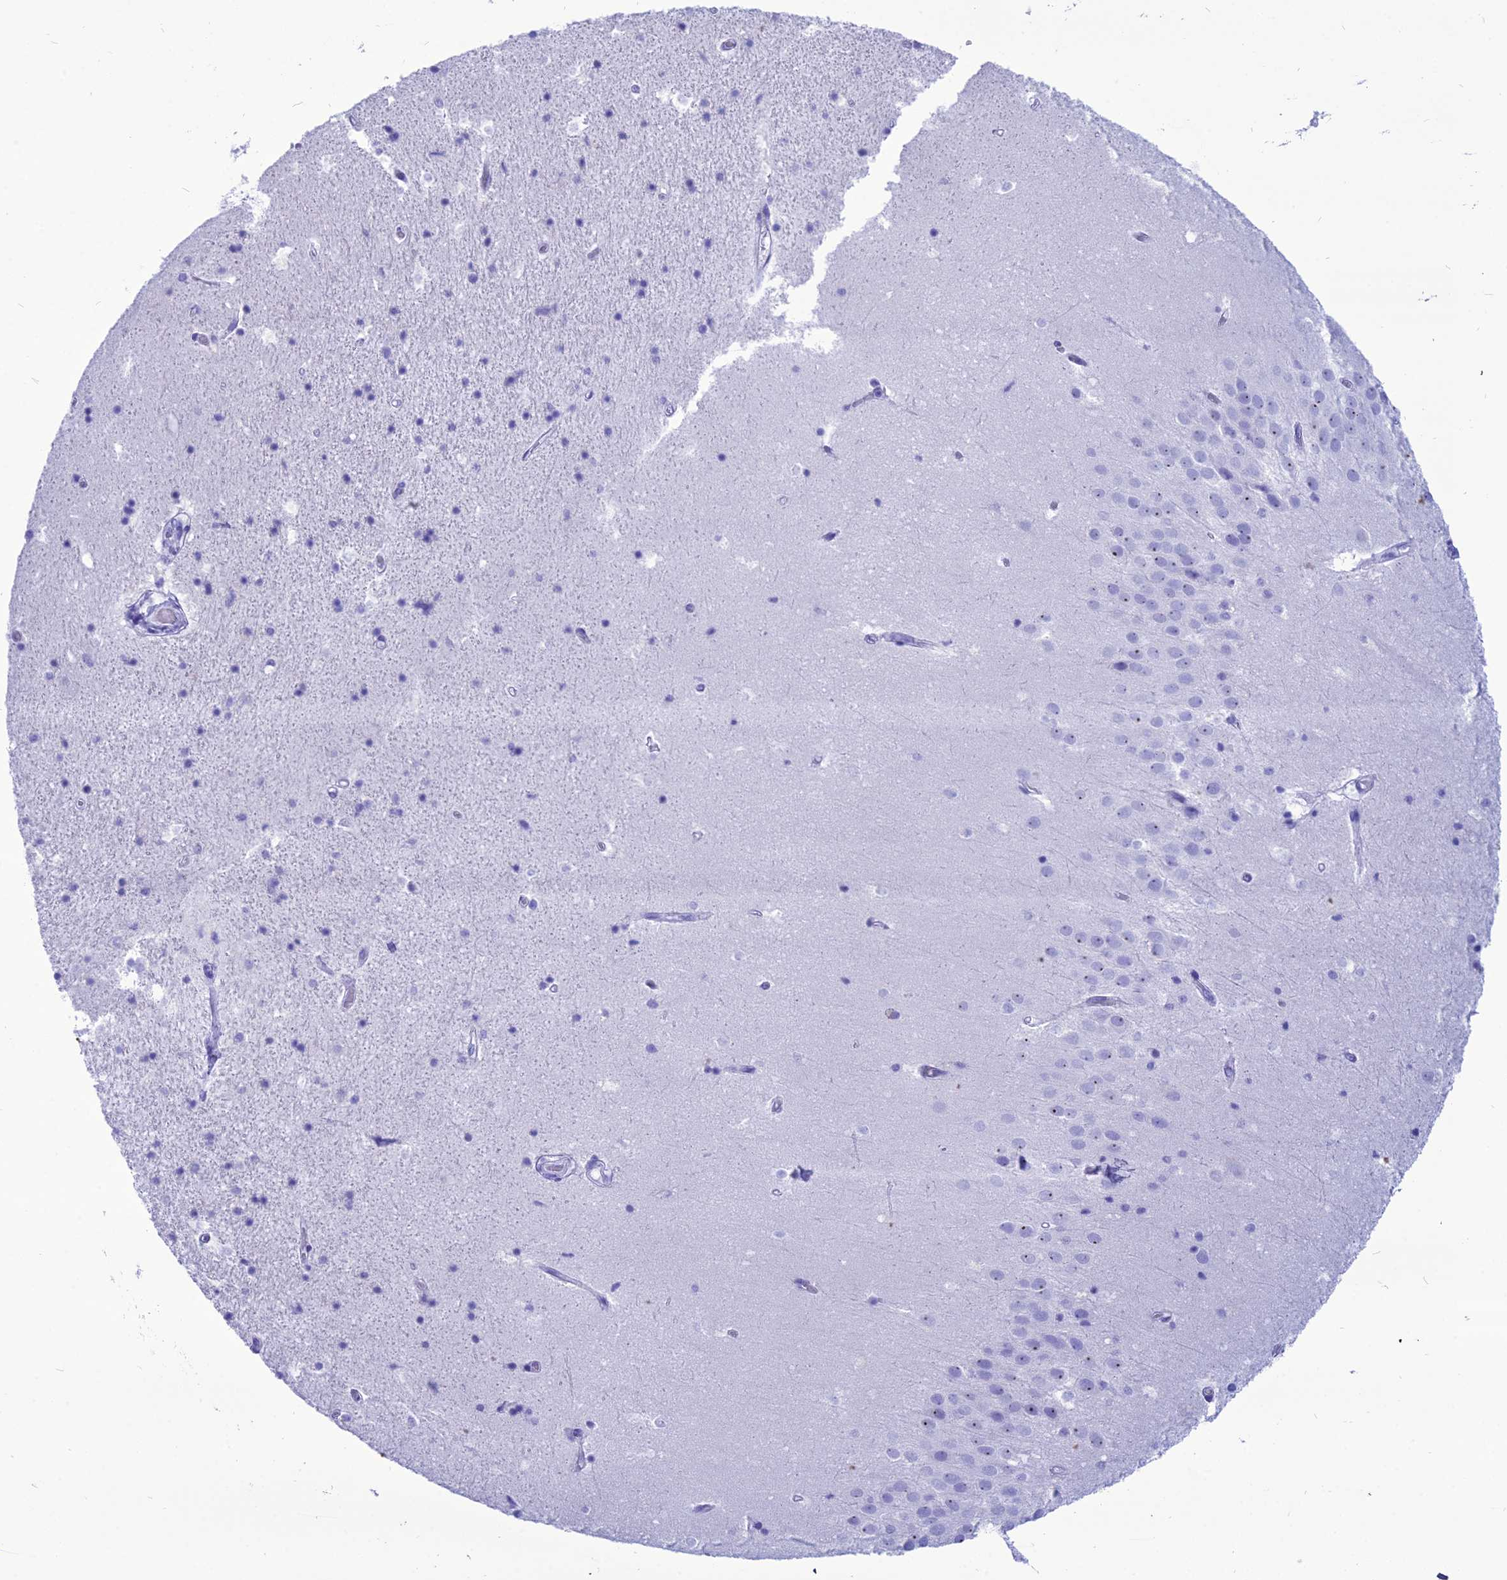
{"staining": {"intensity": "negative", "quantity": "none", "location": "none"}, "tissue": "hippocampus", "cell_type": "Glial cells", "image_type": "normal", "snomed": [{"axis": "morphology", "description": "Normal tissue, NOS"}, {"axis": "topography", "description": "Hippocampus"}], "caption": "Immunohistochemistry photomicrograph of benign hippocampus stained for a protein (brown), which reveals no staining in glial cells.", "gene": "PNMA5", "patient": {"sex": "female", "age": 52}}